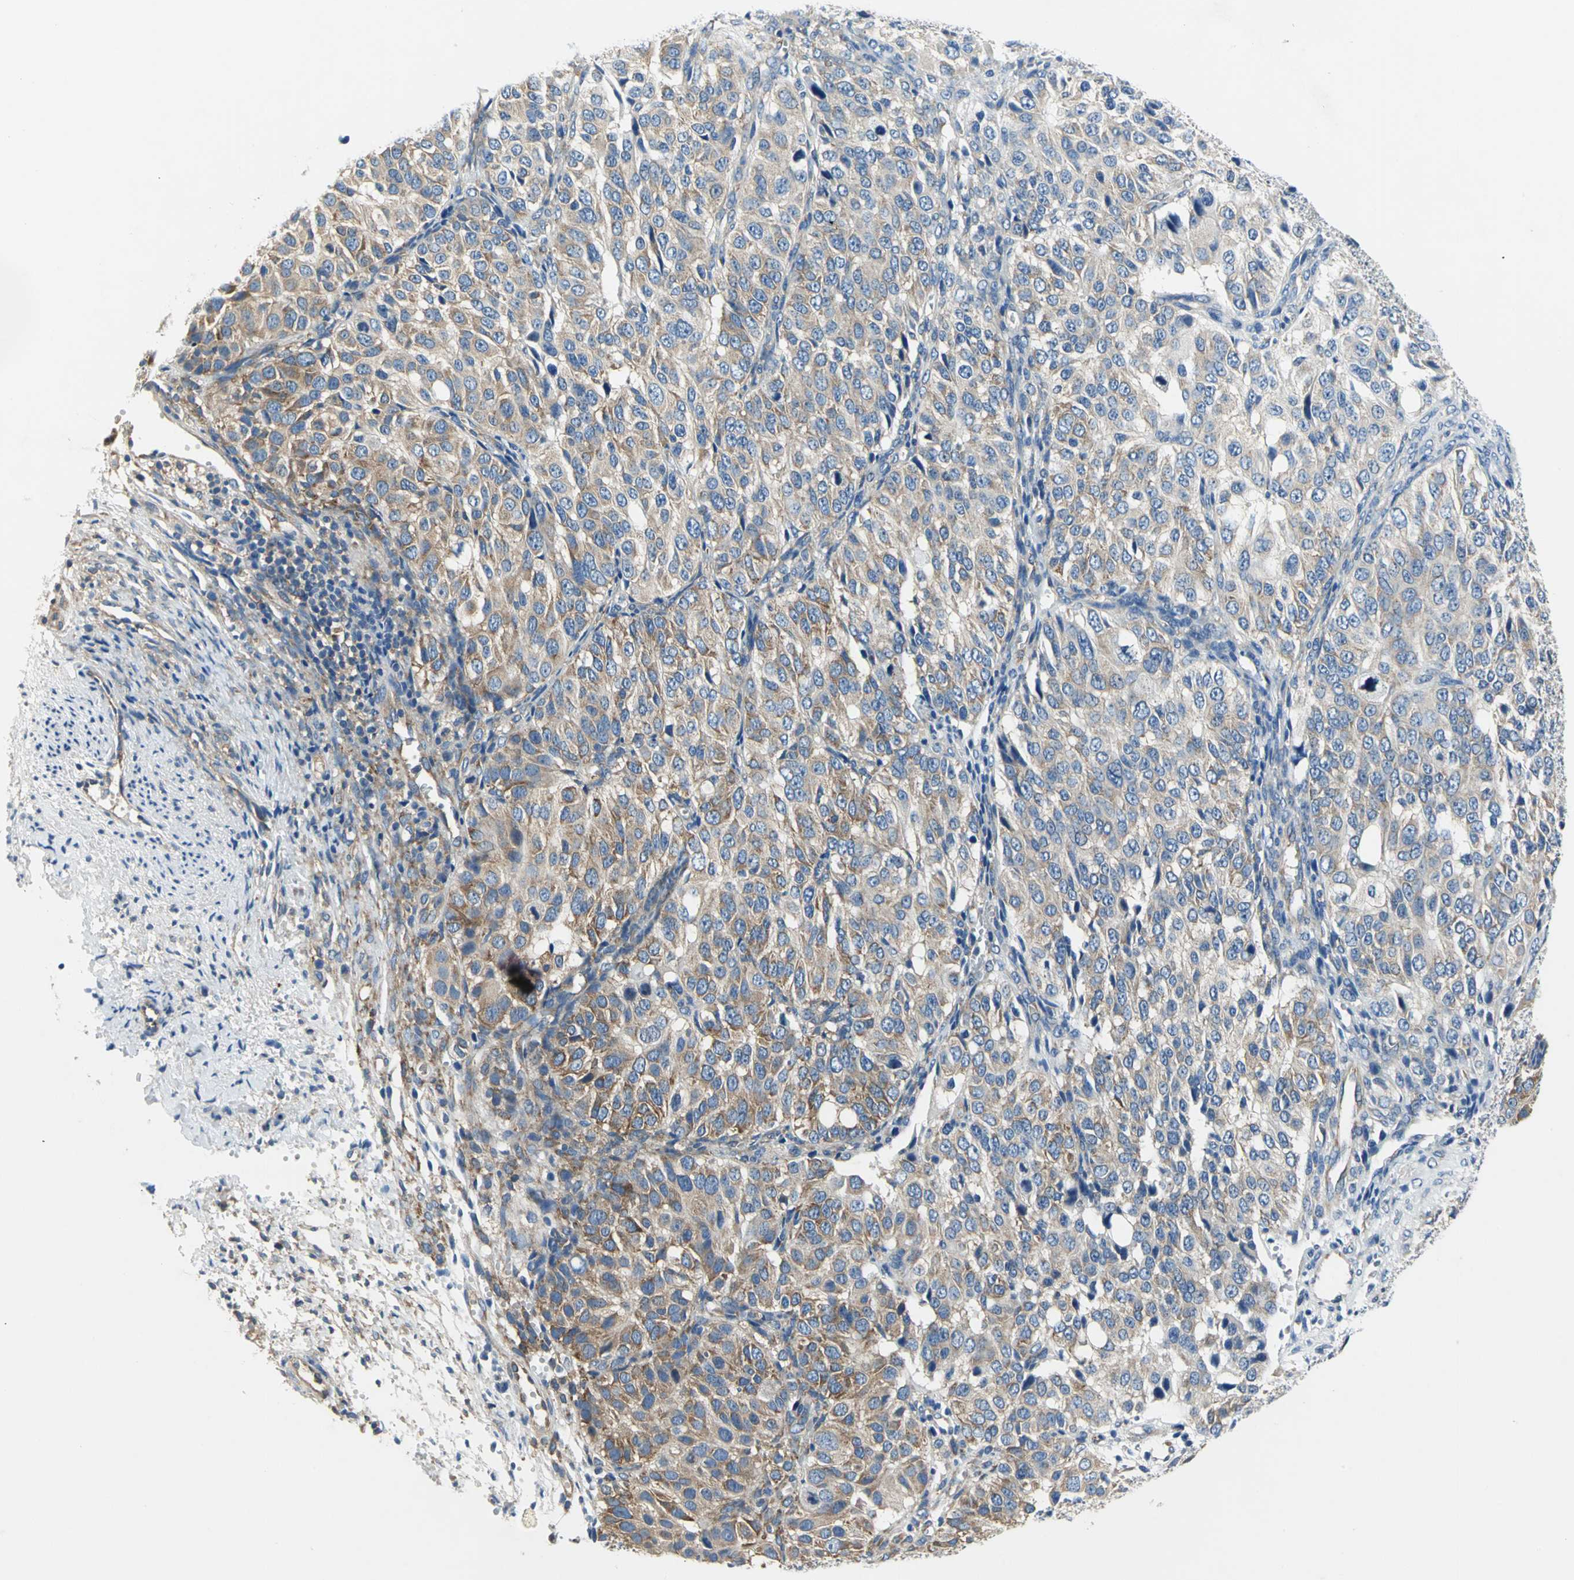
{"staining": {"intensity": "moderate", "quantity": ">75%", "location": "cytoplasmic/membranous"}, "tissue": "ovarian cancer", "cell_type": "Tumor cells", "image_type": "cancer", "snomed": [{"axis": "morphology", "description": "Carcinoma, endometroid"}, {"axis": "topography", "description": "Ovary"}], "caption": "IHC image of neoplastic tissue: ovarian endometroid carcinoma stained using immunohistochemistry (IHC) shows medium levels of moderate protein expression localized specifically in the cytoplasmic/membranous of tumor cells, appearing as a cytoplasmic/membranous brown color.", "gene": "TRIM25", "patient": {"sex": "female", "age": 51}}